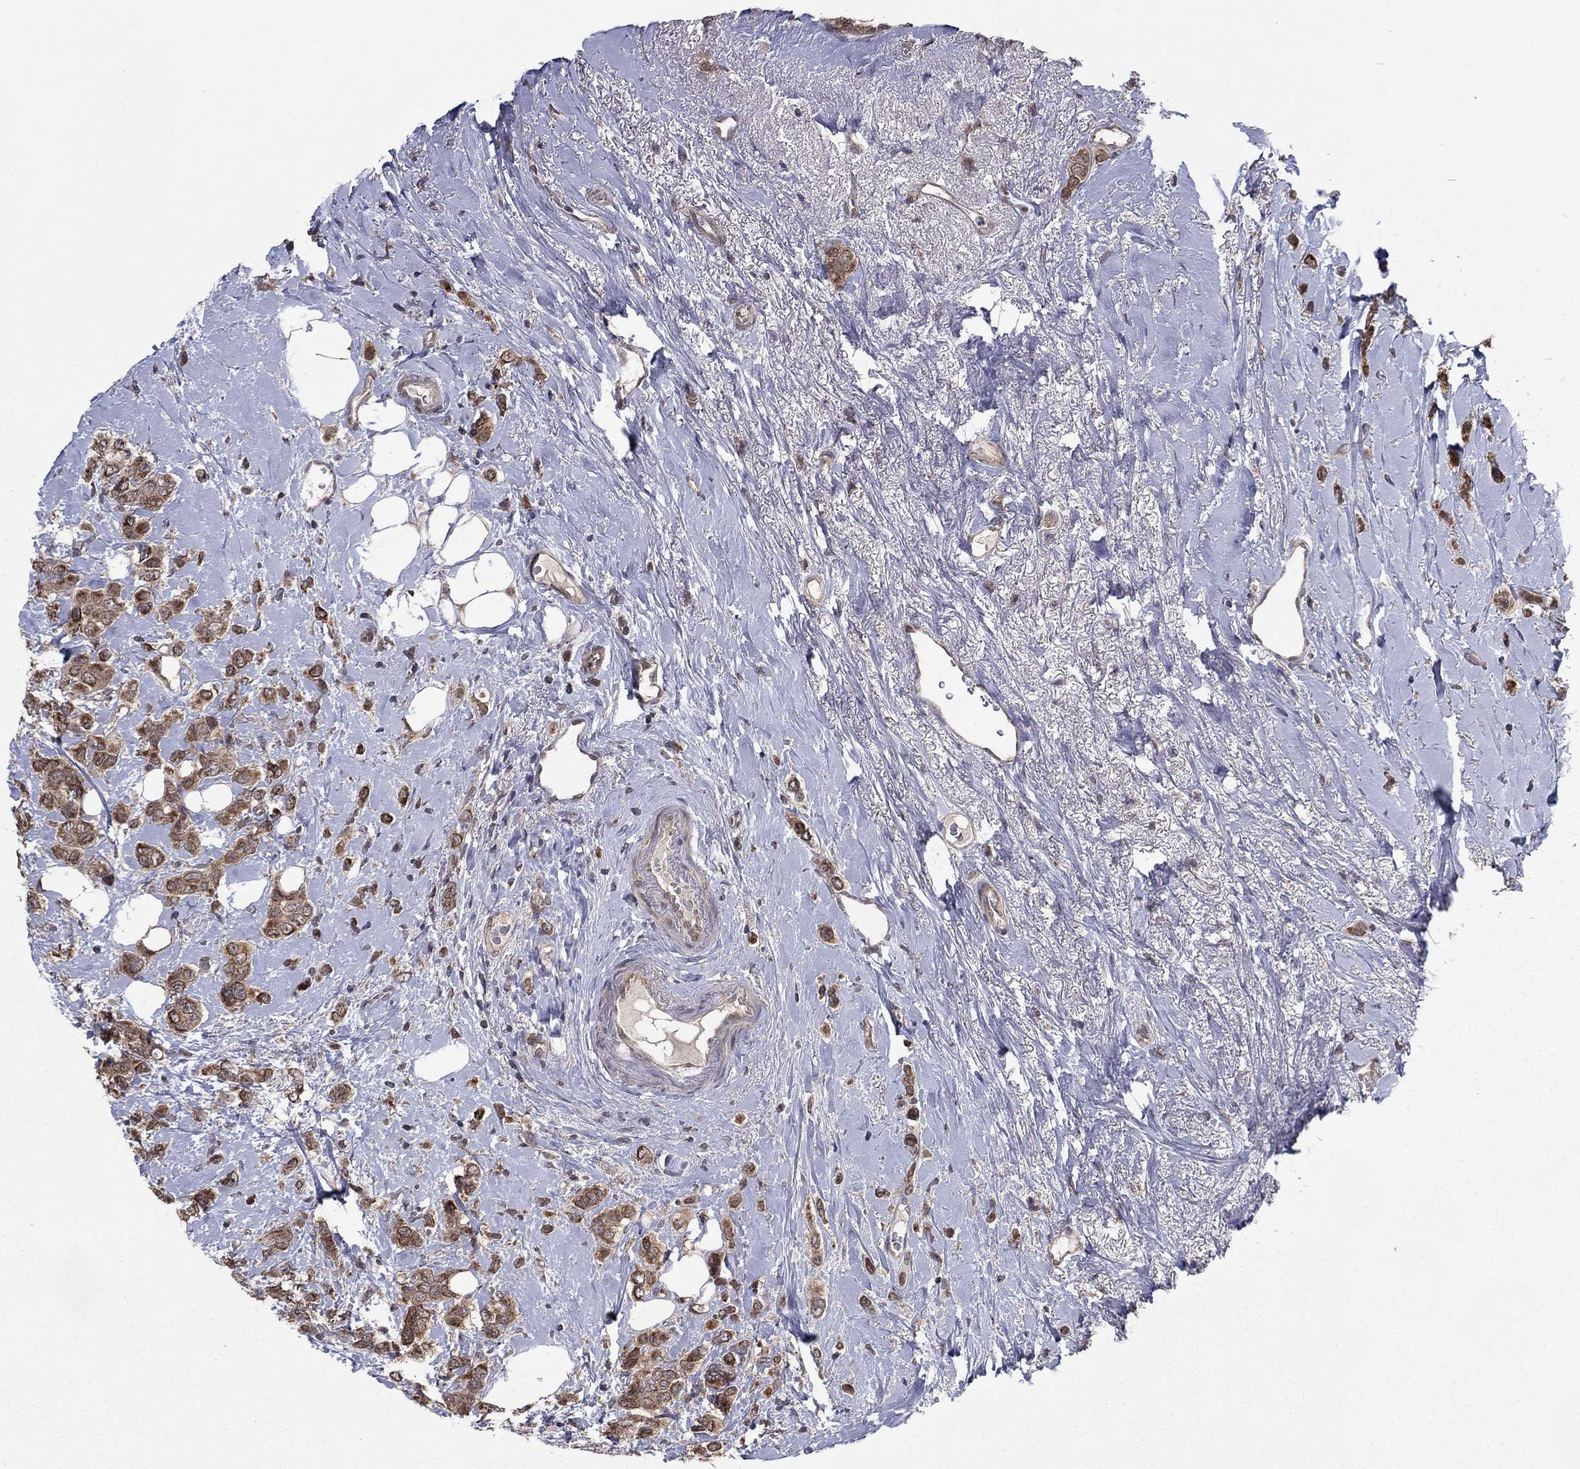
{"staining": {"intensity": "moderate", "quantity": ">75%", "location": "cytoplasmic/membranous"}, "tissue": "breast cancer", "cell_type": "Tumor cells", "image_type": "cancer", "snomed": [{"axis": "morphology", "description": "Lobular carcinoma"}, {"axis": "topography", "description": "Breast"}], "caption": "Protein staining displays moderate cytoplasmic/membranous positivity in about >75% of tumor cells in breast lobular carcinoma.", "gene": "GRHPR", "patient": {"sex": "female", "age": 66}}